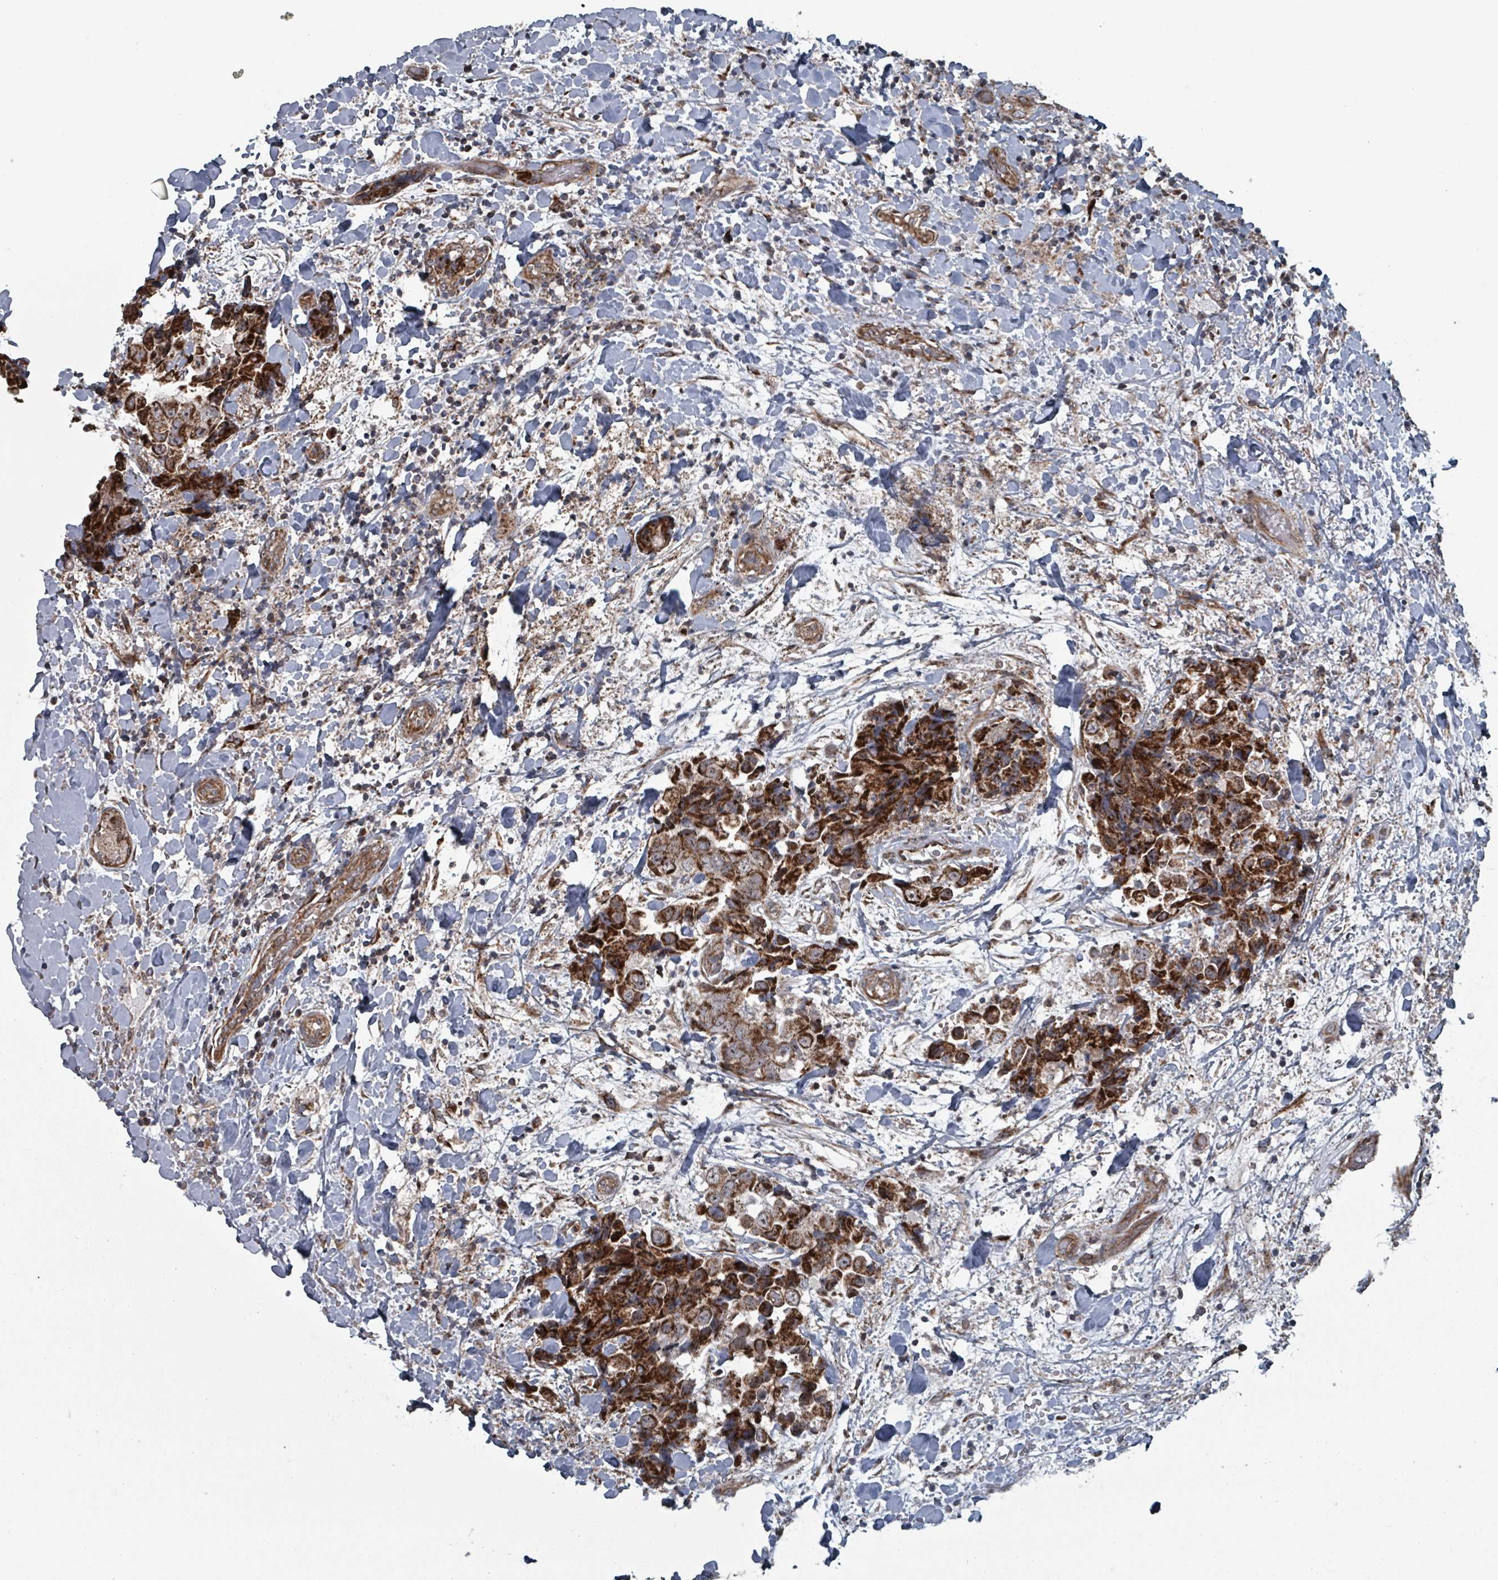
{"staining": {"intensity": "strong", "quantity": ">75%", "location": "cytoplasmic/membranous"}, "tissue": "breast cancer", "cell_type": "Tumor cells", "image_type": "cancer", "snomed": [{"axis": "morphology", "description": "Normal tissue, NOS"}, {"axis": "morphology", "description": "Duct carcinoma"}, {"axis": "topography", "description": "Breast"}], "caption": "Protein analysis of invasive ductal carcinoma (breast) tissue exhibits strong cytoplasmic/membranous expression in approximately >75% of tumor cells.", "gene": "MRPL4", "patient": {"sex": "female", "age": 62}}